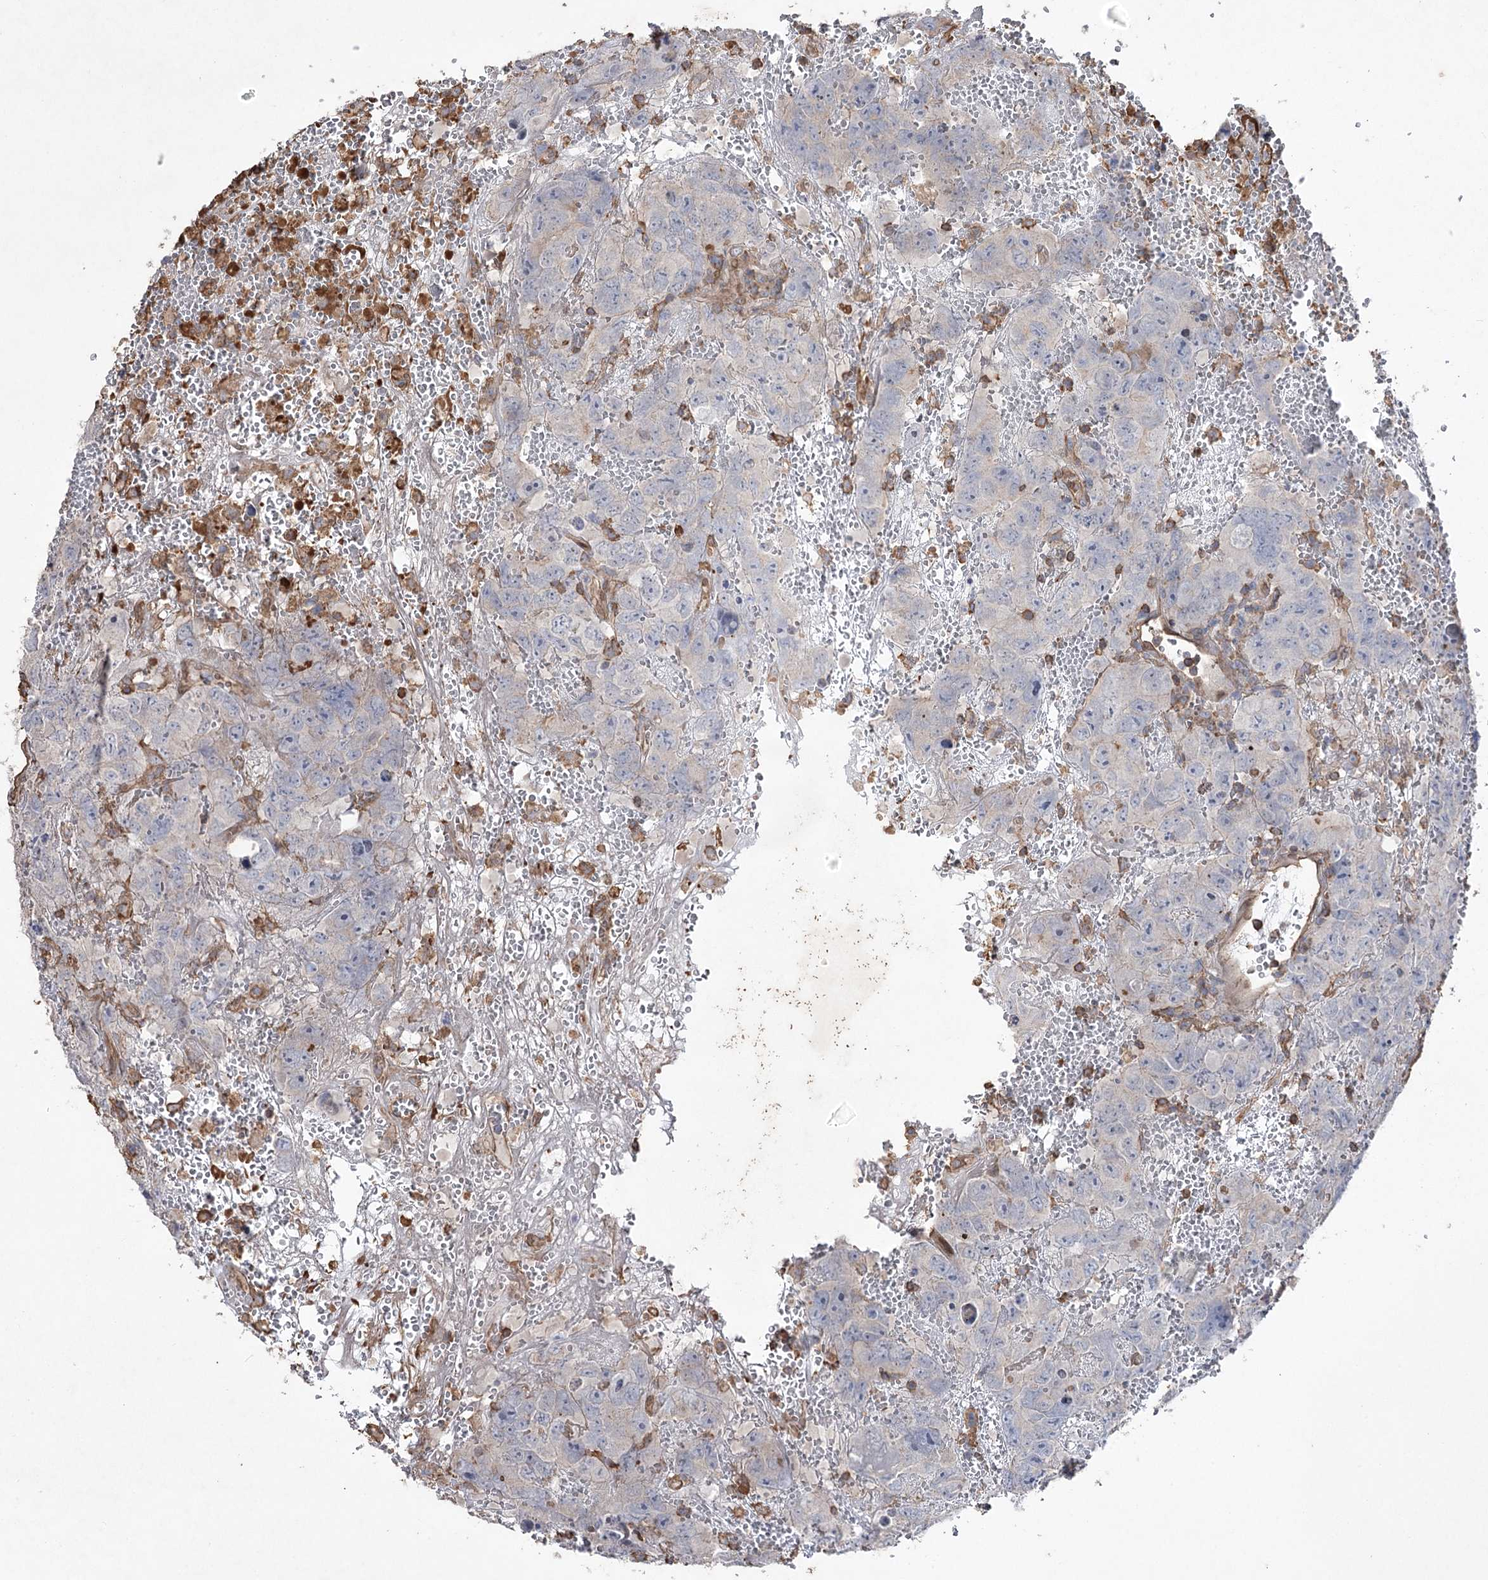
{"staining": {"intensity": "negative", "quantity": "none", "location": "none"}, "tissue": "testis cancer", "cell_type": "Tumor cells", "image_type": "cancer", "snomed": [{"axis": "morphology", "description": "Carcinoma, Embryonal, NOS"}, {"axis": "topography", "description": "Testis"}], "caption": "An IHC histopathology image of testis embryonal carcinoma is shown. There is no staining in tumor cells of testis embryonal carcinoma.", "gene": "FAM13B", "patient": {"sex": "male", "age": 45}}